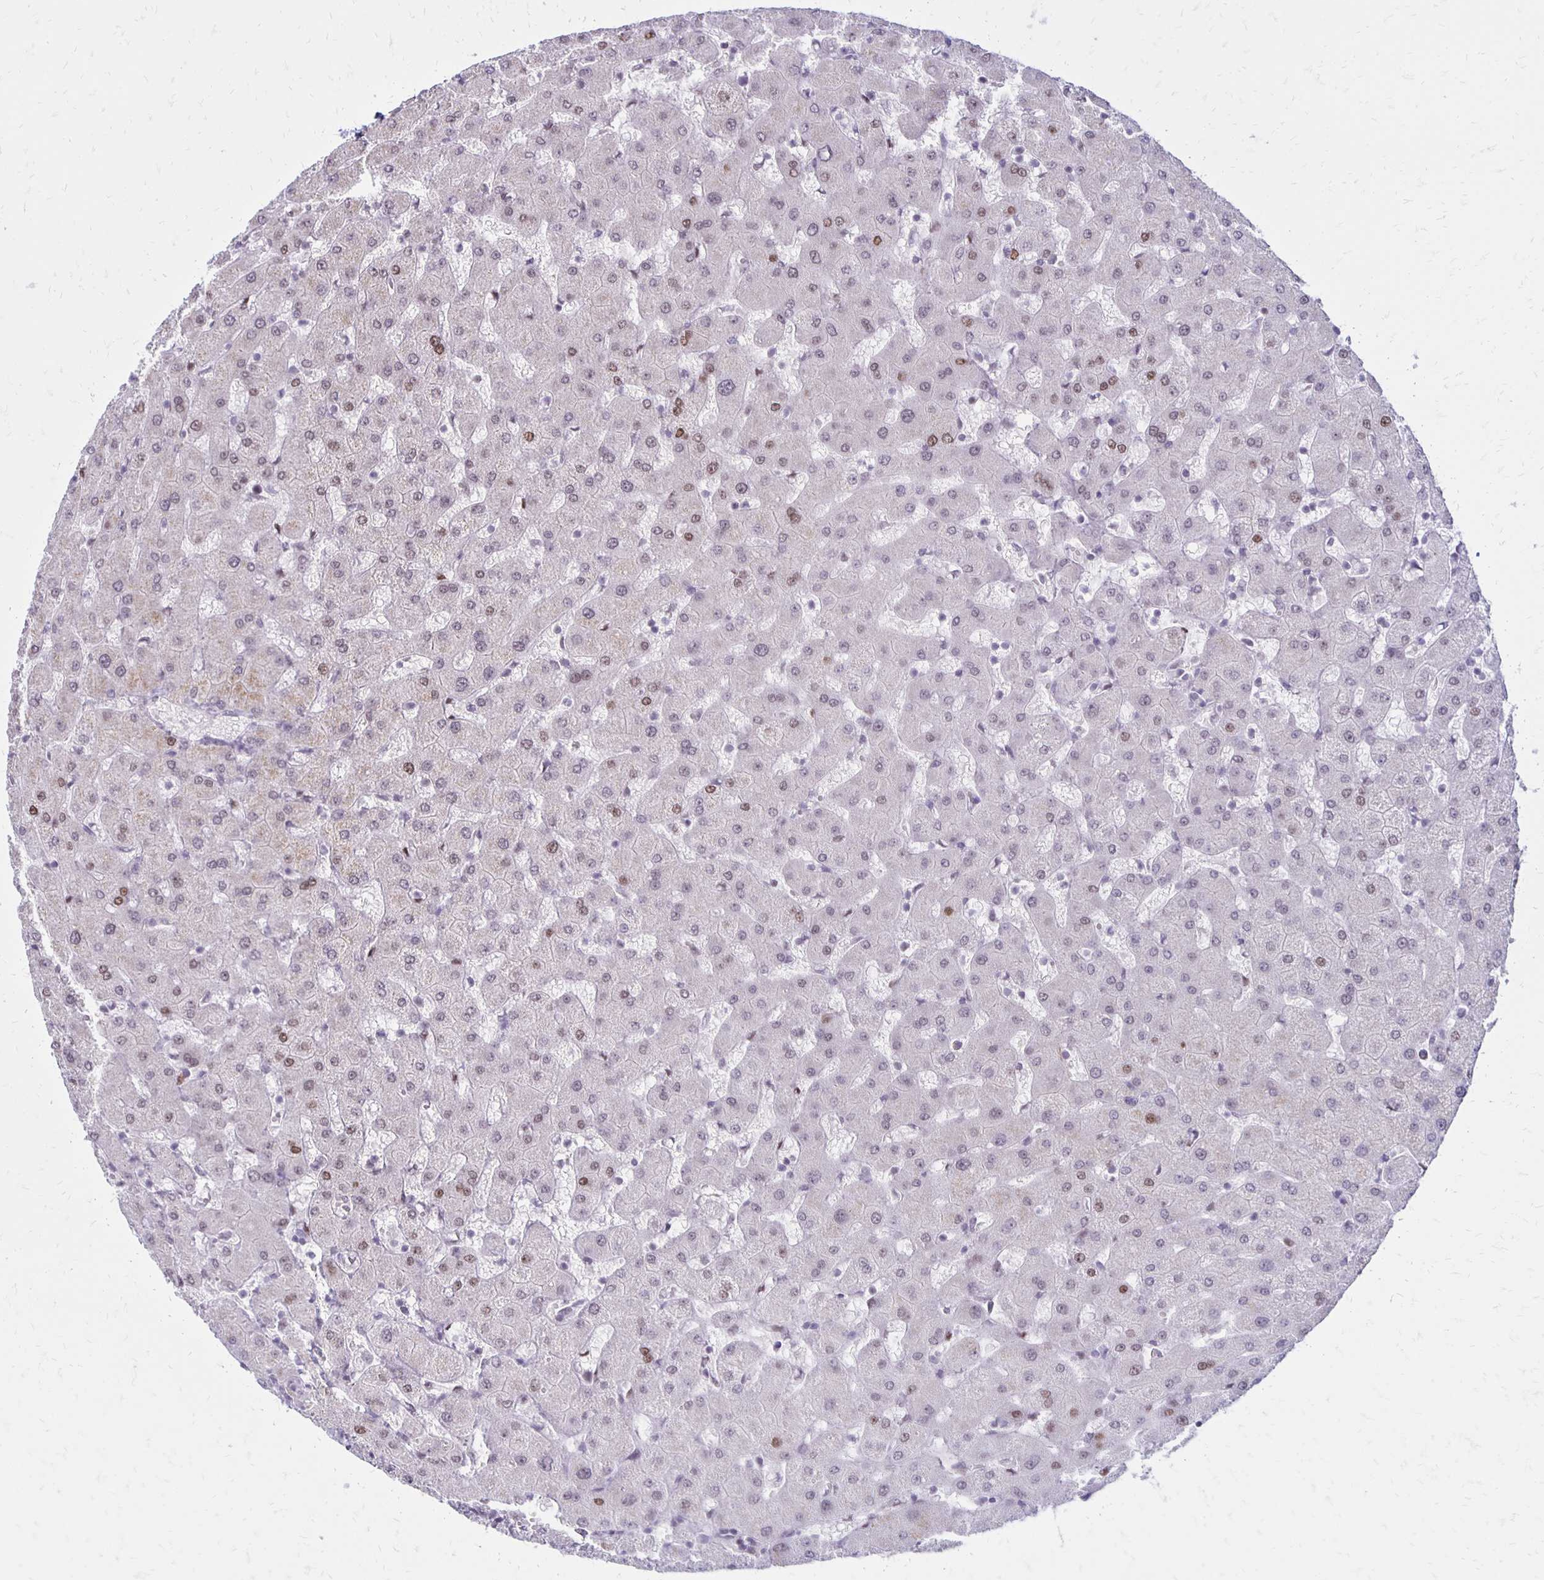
{"staining": {"intensity": "weak", "quantity": "25%-75%", "location": "cytoplasmic/membranous"}, "tissue": "liver", "cell_type": "Cholangiocytes", "image_type": "normal", "snomed": [{"axis": "morphology", "description": "Normal tissue, NOS"}, {"axis": "topography", "description": "Liver"}], "caption": "The image reveals immunohistochemical staining of unremarkable liver. There is weak cytoplasmic/membranous staining is present in approximately 25%-75% of cholangiocytes. Immunohistochemistry stains the protein in brown and the nuclei are stained blue.", "gene": "DDB2", "patient": {"sex": "female", "age": 63}}